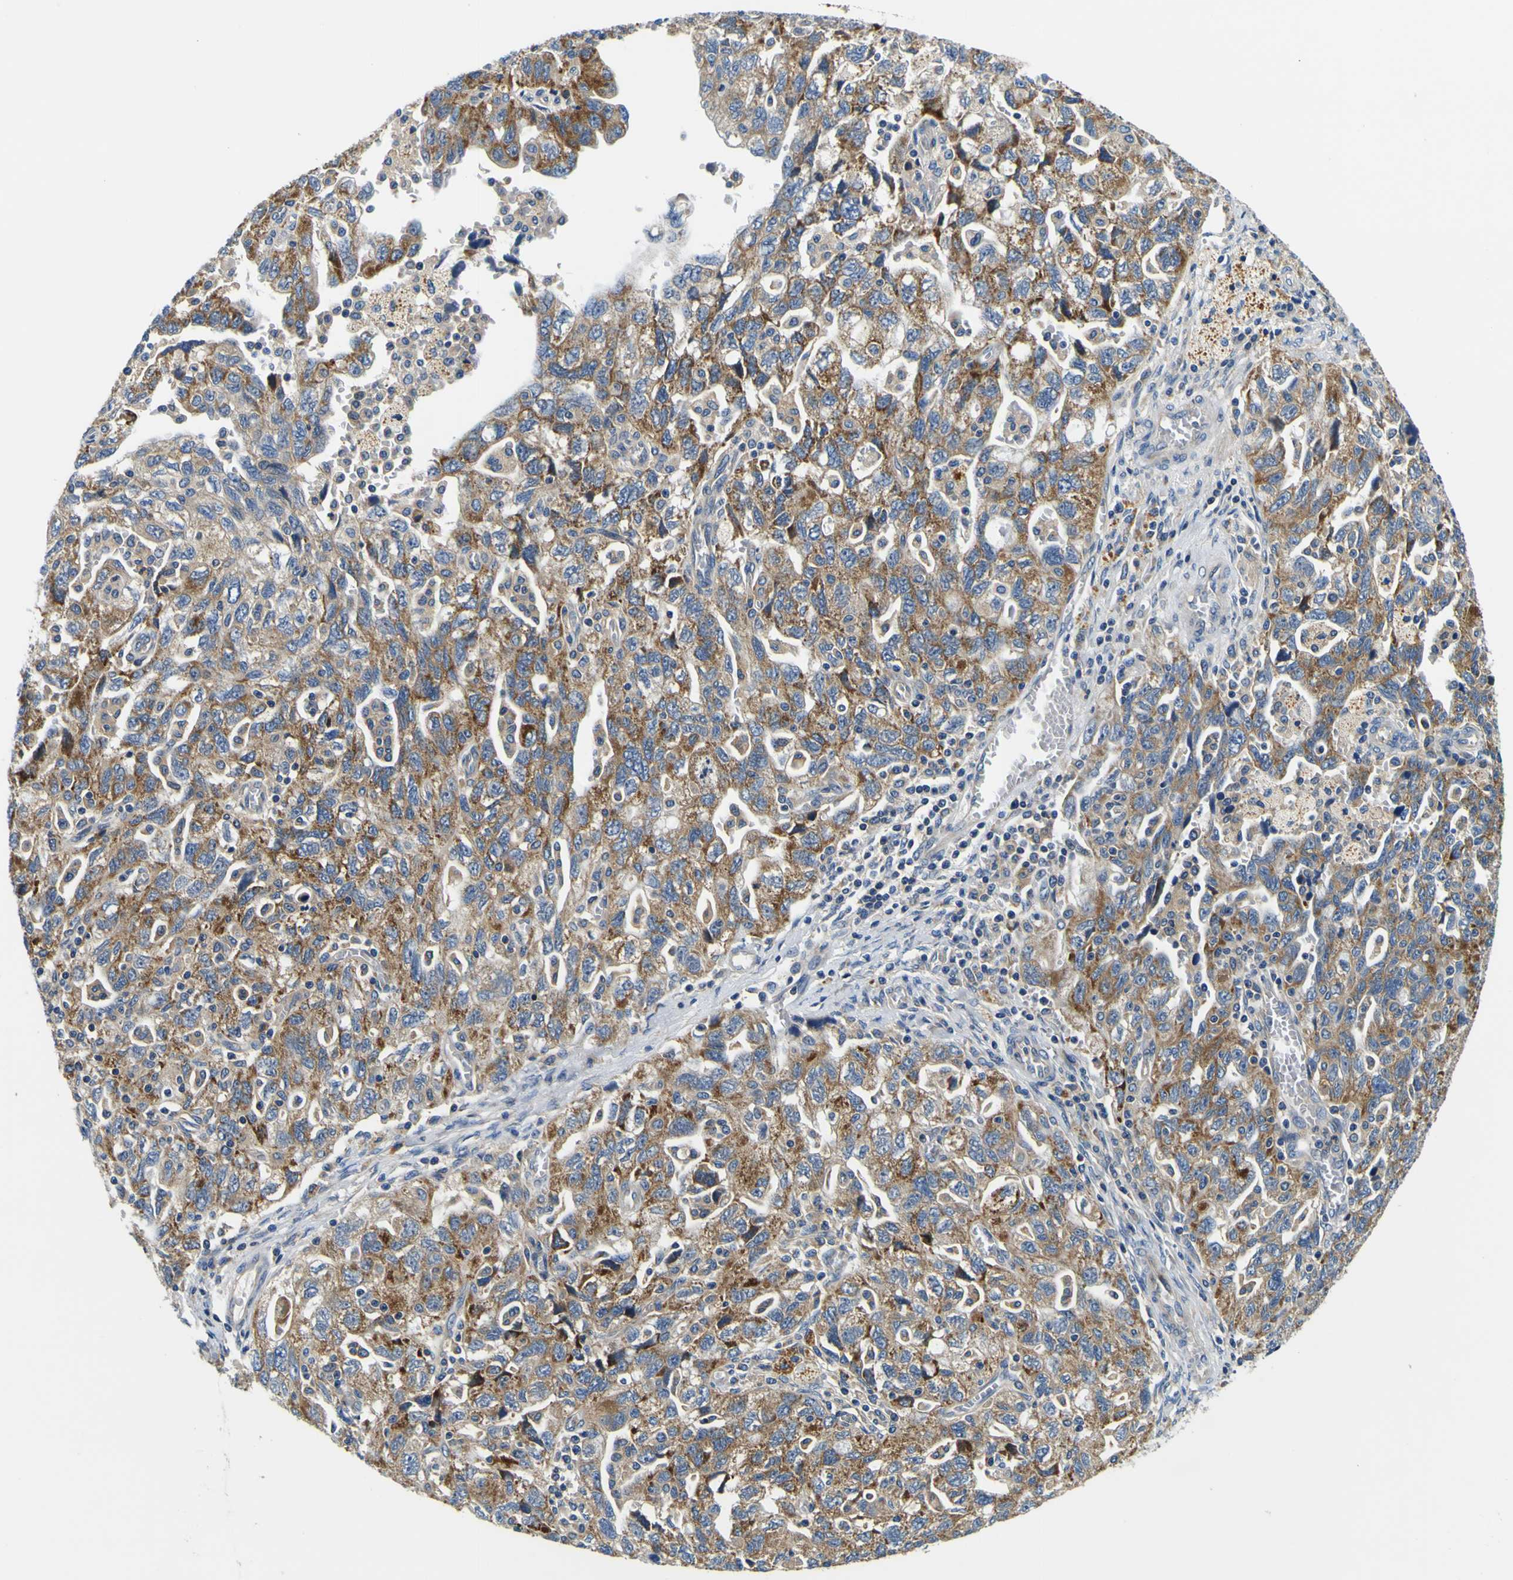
{"staining": {"intensity": "moderate", "quantity": ">75%", "location": "cytoplasmic/membranous"}, "tissue": "ovarian cancer", "cell_type": "Tumor cells", "image_type": "cancer", "snomed": [{"axis": "morphology", "description": "Carcinoma, NOS"}, {"axis": "morphology", "description": "Cystadenocarcinoma, serous, NOS"}, {"axis": "topography", "description": "Ovary"}], "caption": "Brown immunohistochemical staining in ovarian cancer (serous cystadenocarcinoma) shows moderate cytoplasmic/membranous positivity in about >75% of tumor cells. (Brightfield microscopy of DAB IHC at high magnification).", "gene": "CLSTN1", "patient": {"sex": "female", "age": 69}}